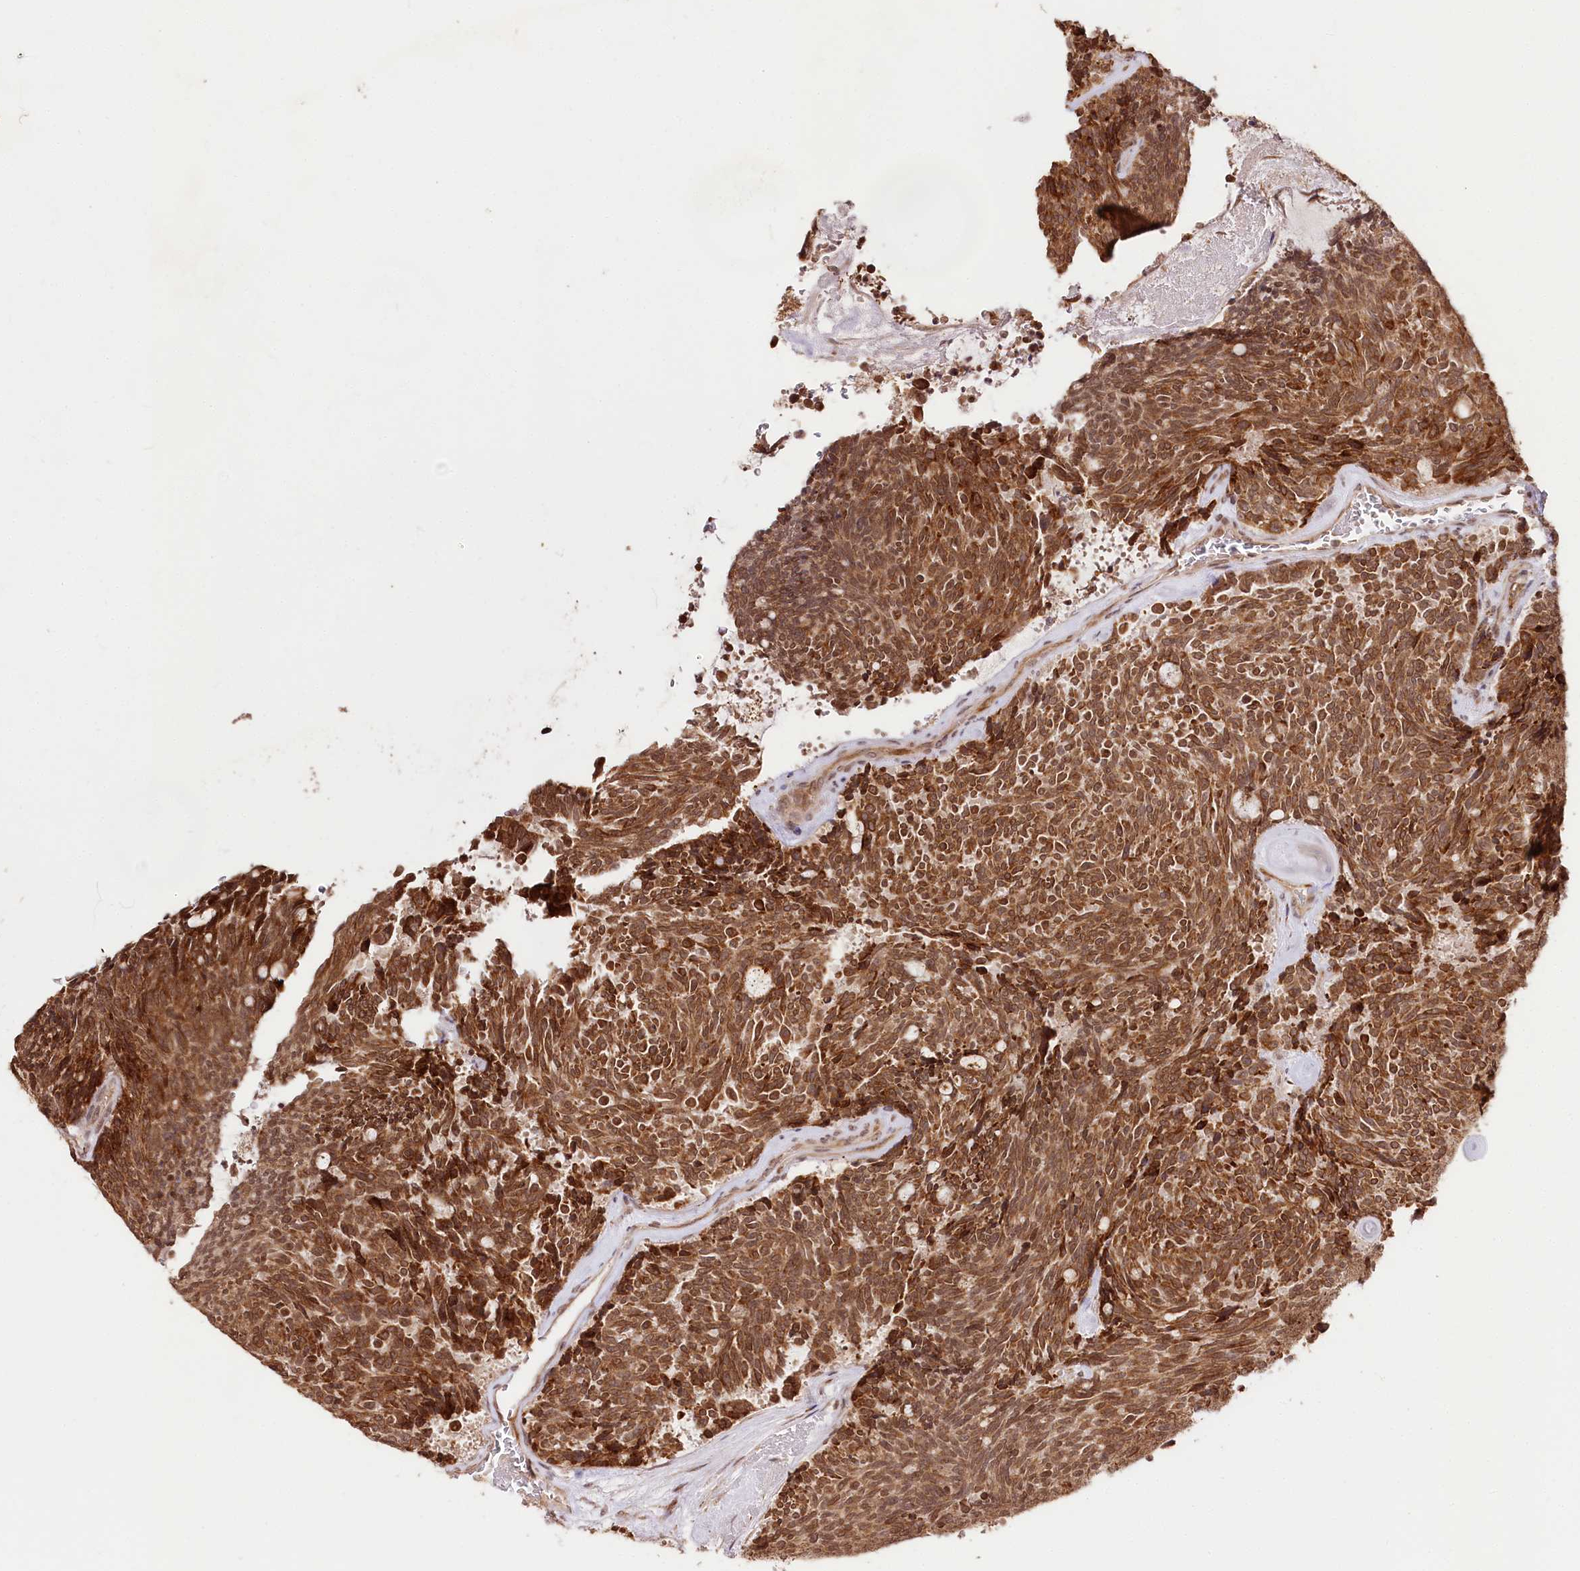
{"staining": {"intensity": "strong", "quantity": ">75%", "location": "cytoplasmic/membranous"}, "tissue": "carcinoid", "cell_type": "Tumor cells", "image_type": "cancer", "snomed": [{"axis": "morphology", "description": "Carcinoid, malignant, NOS"}, {"axis": "topography", "description": "Pancreas"}], "caption": "Protein positivity by immunohistochemistry demonstrates strong cytoplasmic/membranous staining in about >75% of tumor cells in carcinoid (malignant).", "gene": "ENSG00000144785", "patient": {"sex": "female", "age": 54}}